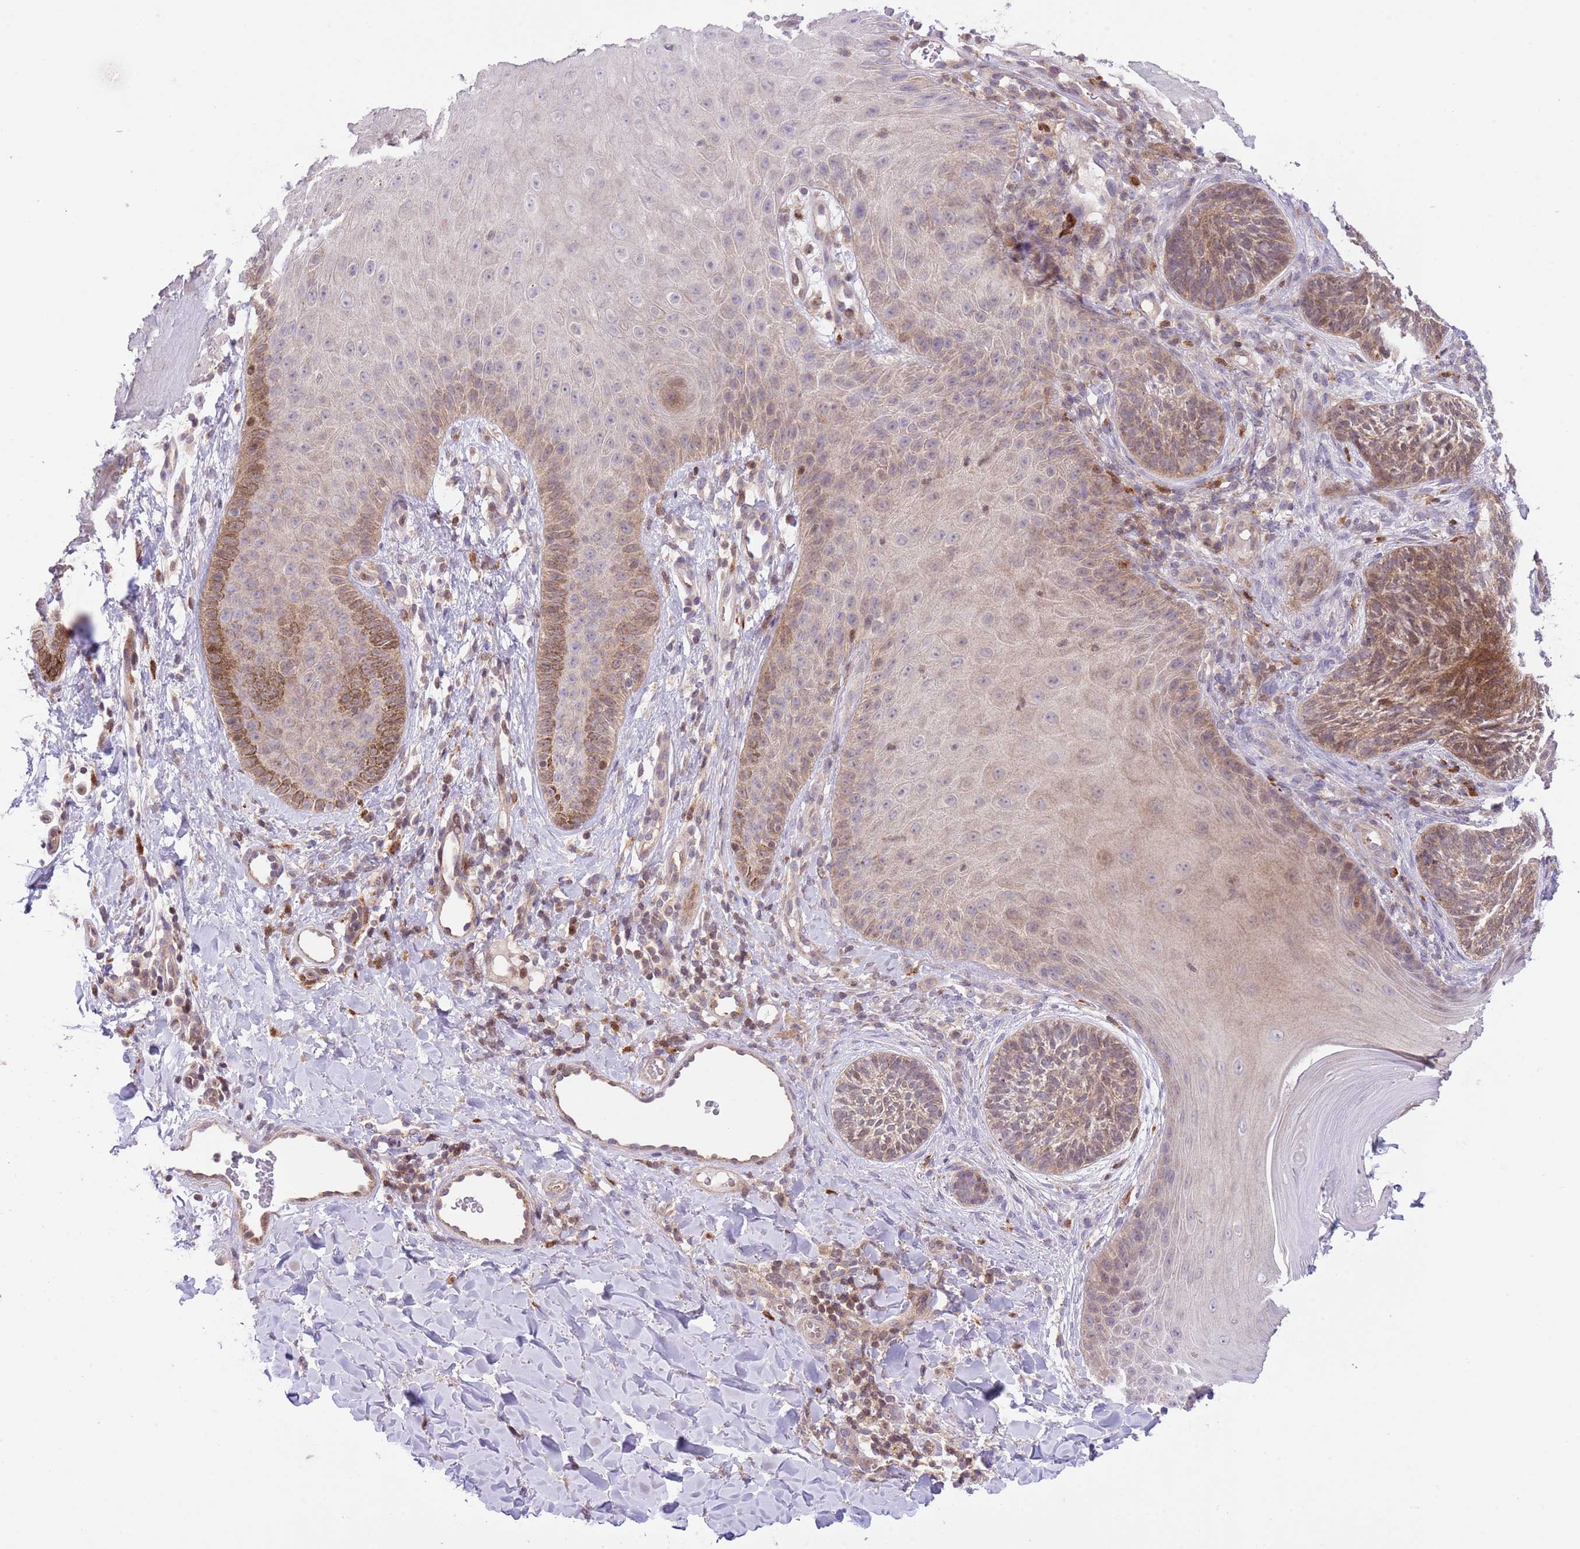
{"staining": {"intensity": "moderate", "quantity": "25%-75%", "location": "cytoplasmic/membranous,nuclear"}, "tissue": "skin", "cell_type": "Epidermal cells", "image_type": "normal", "snomed": [{"axis": "morphology", "description": "Normal tissue, NOS"}, {"axis": "morphology", "description": "Neoplasm, malignant, NOS"}, {"axis": "topography", "description": "Anal"}], "caption": "Immunohistochemistry of unremarkable skin displays medium levels of moderate cytoplasmic/membranous,nuclear positivity in about 25%-75% of epidermal cells.", "gene": "HDHD2", "patient": {"sex": "male", "age": 47}}